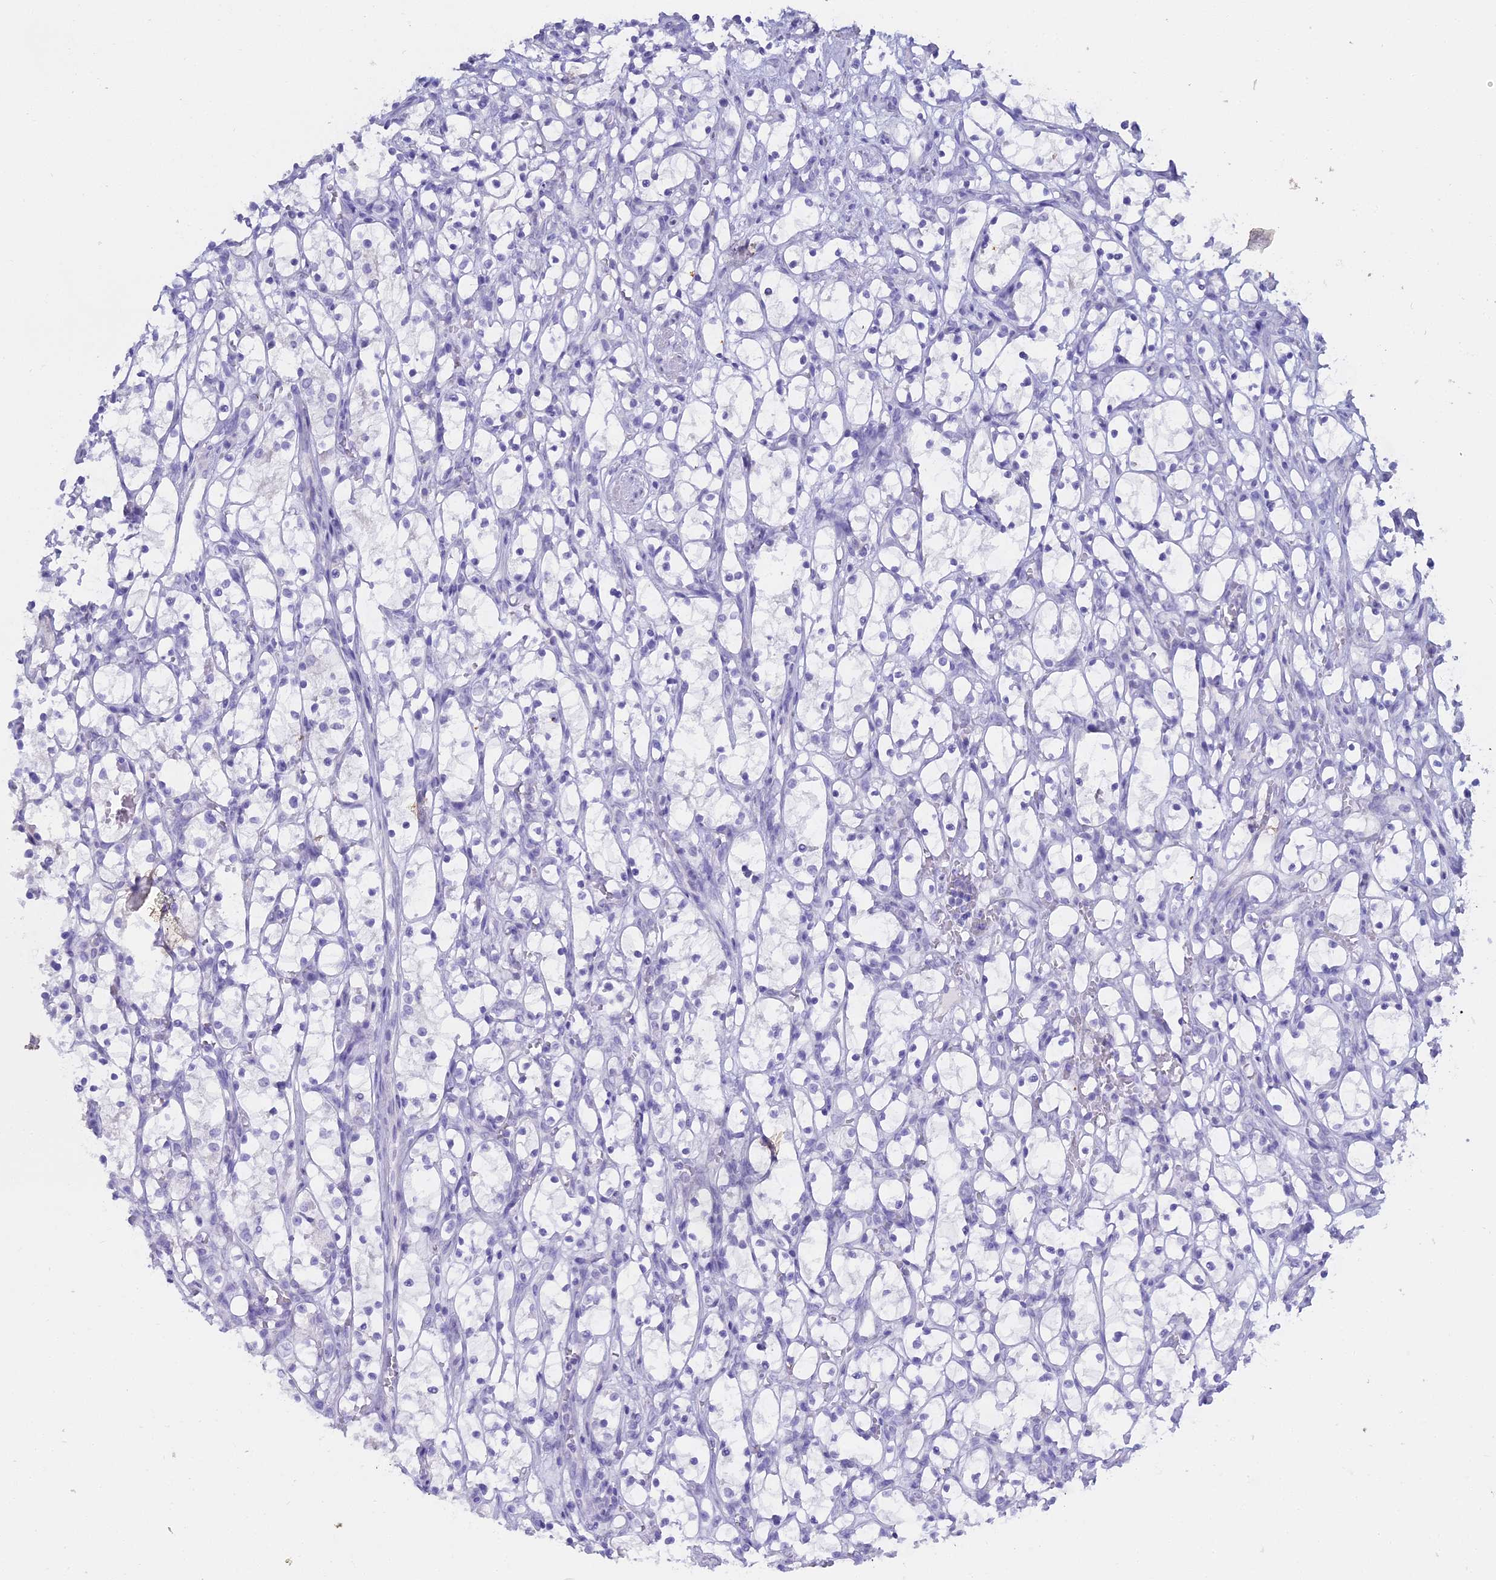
{"staining": {"intensity": "negative", "quantity": "none", "location": "none"}, "tissue": "renal cancer", "cell_type": "Tumor cells", "image_type": "cancer", "snomed": [{"axis": "morphology", "description": "Adenocarcinoma, NOS"}, {"axis": "topography", "description": "Kidney"}], "caption": "This is an immunohistochemistry (IHC) histopathology image of renal adenocarcinoma. There is no staining in tumor cells.", "gene": "S100A7", "patient": {"sex": "female", "age": 69}}